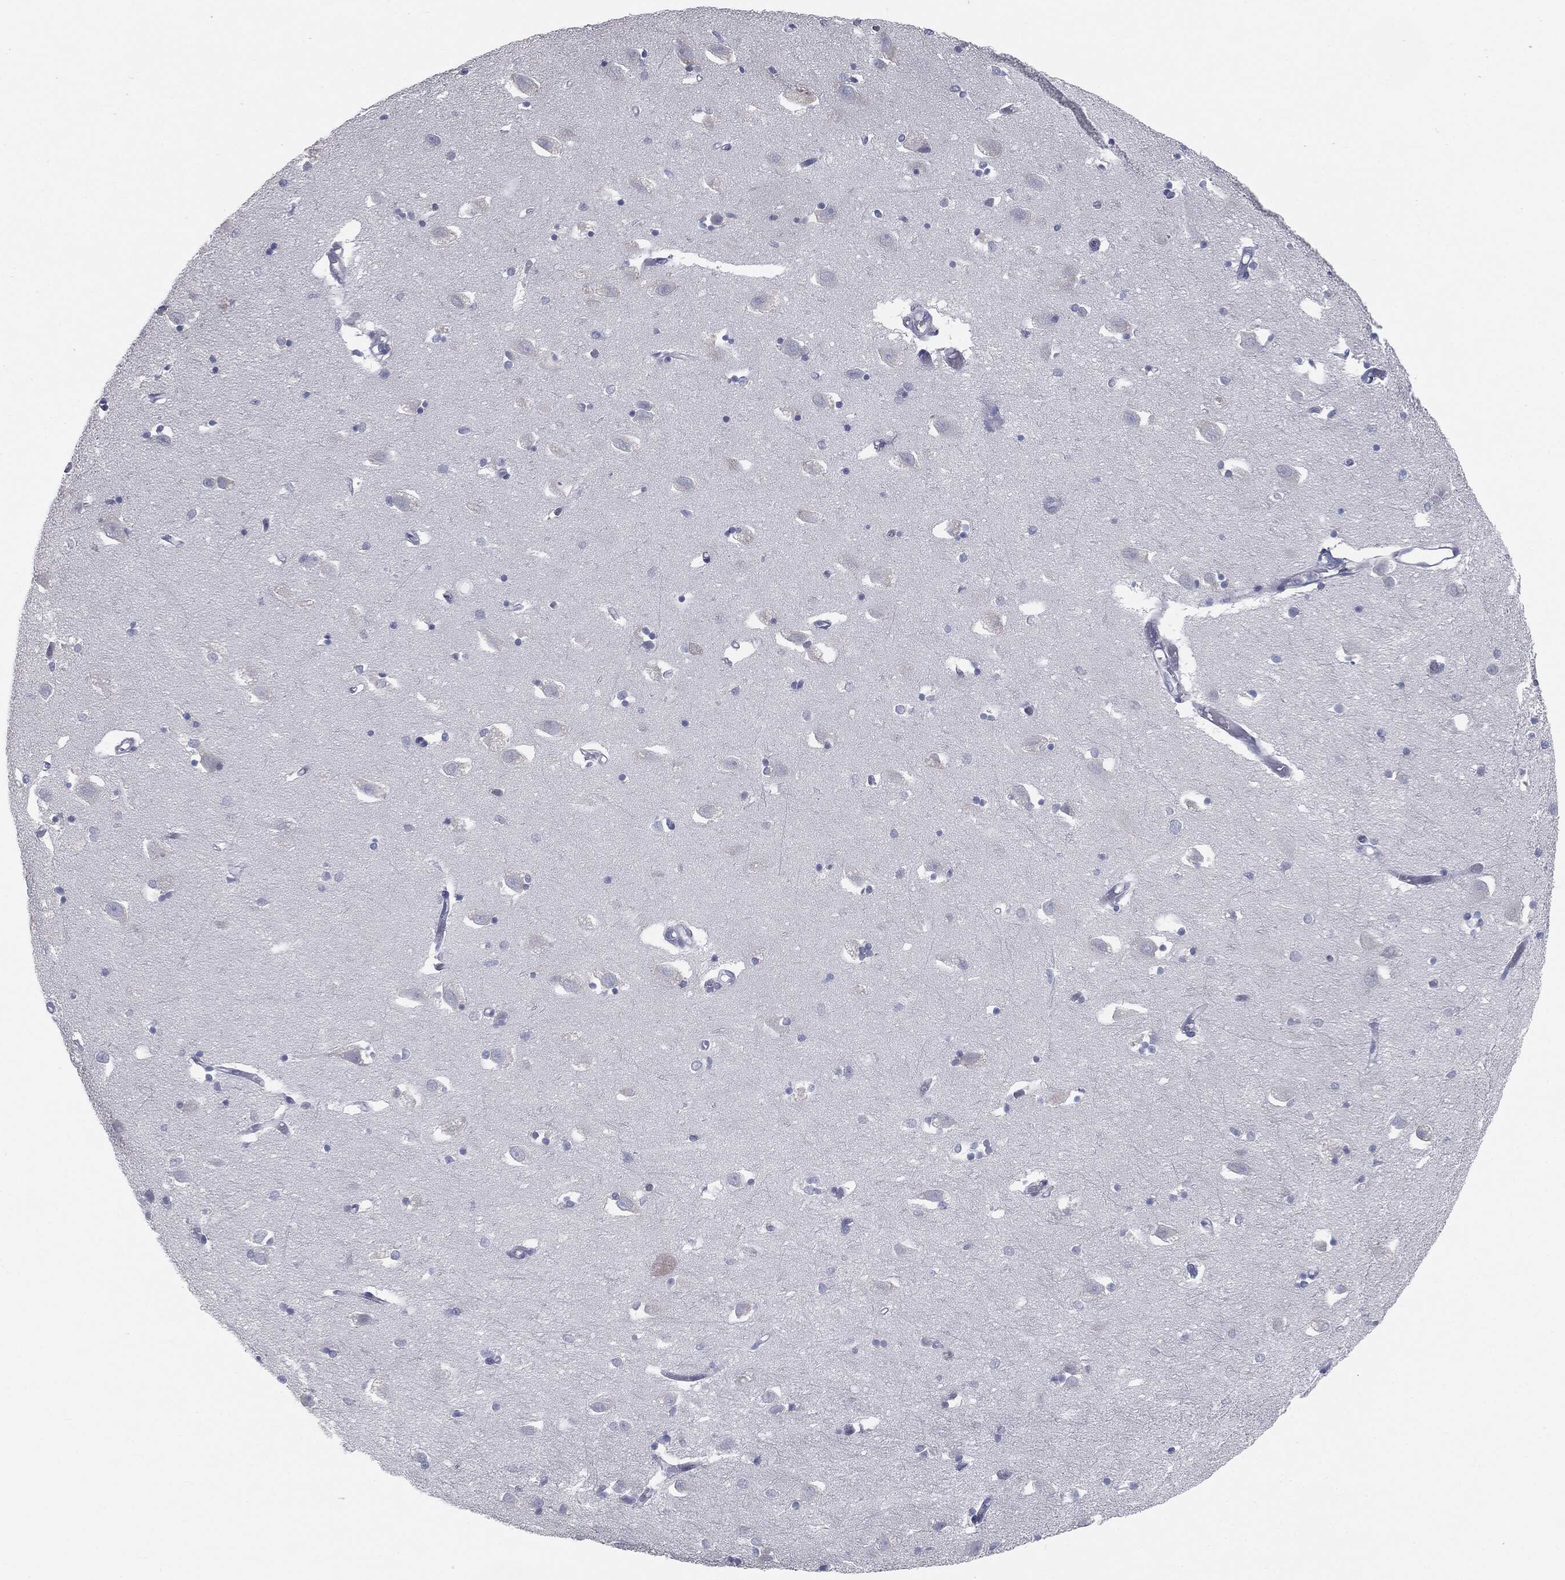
{"staining": {"intensity": "negative", "quantity": "none", "location": "none"}, "tissue": "hippocampus", "cell_type": "Glial cells", "image_type": "normal", "snomed": [{"axis": "morphology", "description": "Normal tissue, NOS"}, {"axis": "topography", "description": "Lateral ventricle wall"}, {"axis": "topography", "description": "Hippocampus"}], "caption": "Glial cells are negative for protein expression in unremarkable human hippocampus. (DAB IHC visualized using brightfield microscopy, high magnification).", "gene": "CAV3", "patient": {"sex": "female", "age": 63}}